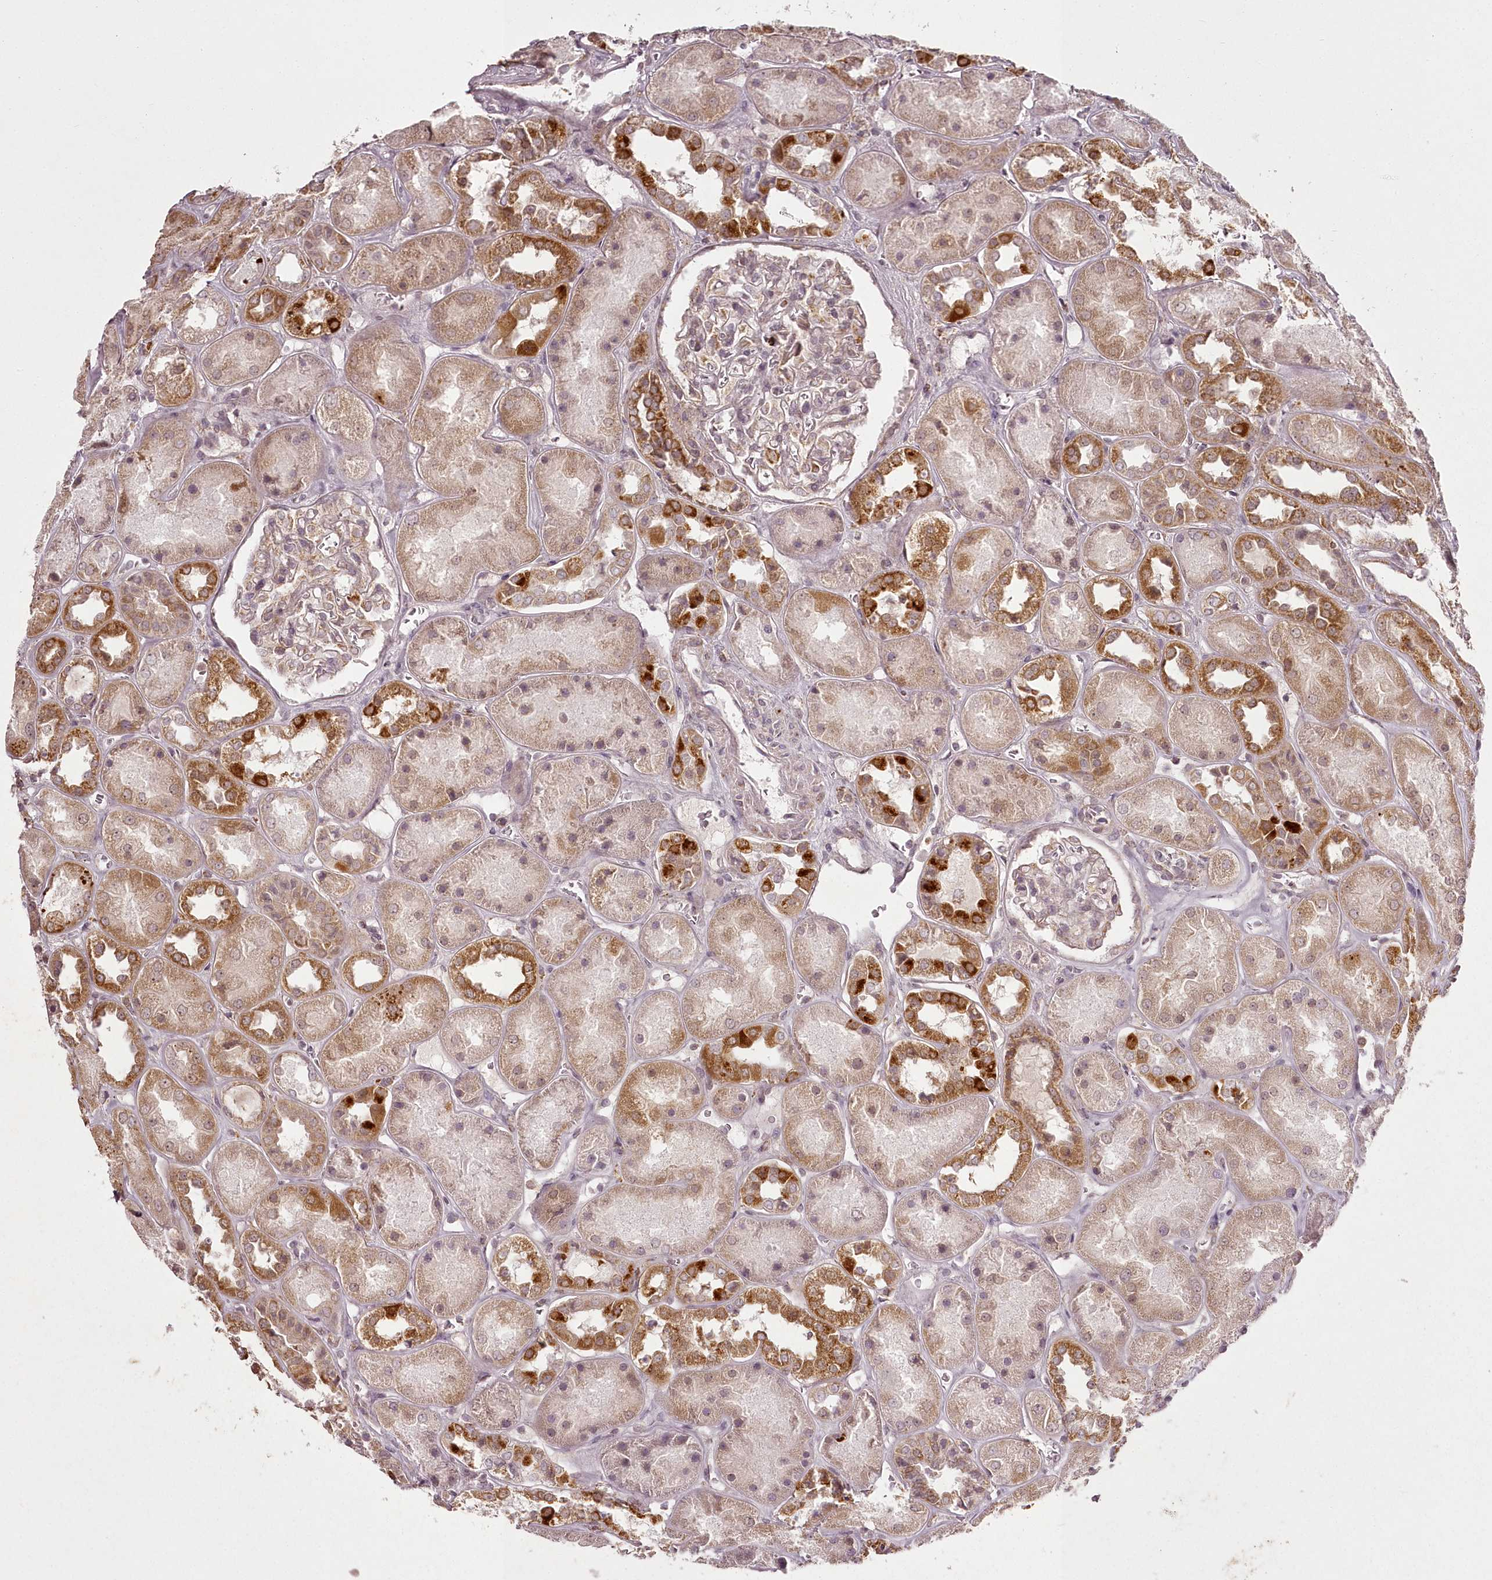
{"staining": {"intensity": "moderate", "quantity": "<25%", "location": "cytoplasmic/membranous"}, "tissue": "kidney", "cell_type": "Cells in glomeruli", "image_type": "normal", "snomed": [{"axis": "morphology", "description": "Normal tissue, NOS"}, {"axis": "topography", "description": "Kidney"}], "caption": "Normal kidney exhibits moderate cytoplasmic/membranous expression in approximately <25% of cells in glomeruli.", "gene": "CHCHD2", "patient": {"sex": "male", "age": 70}}